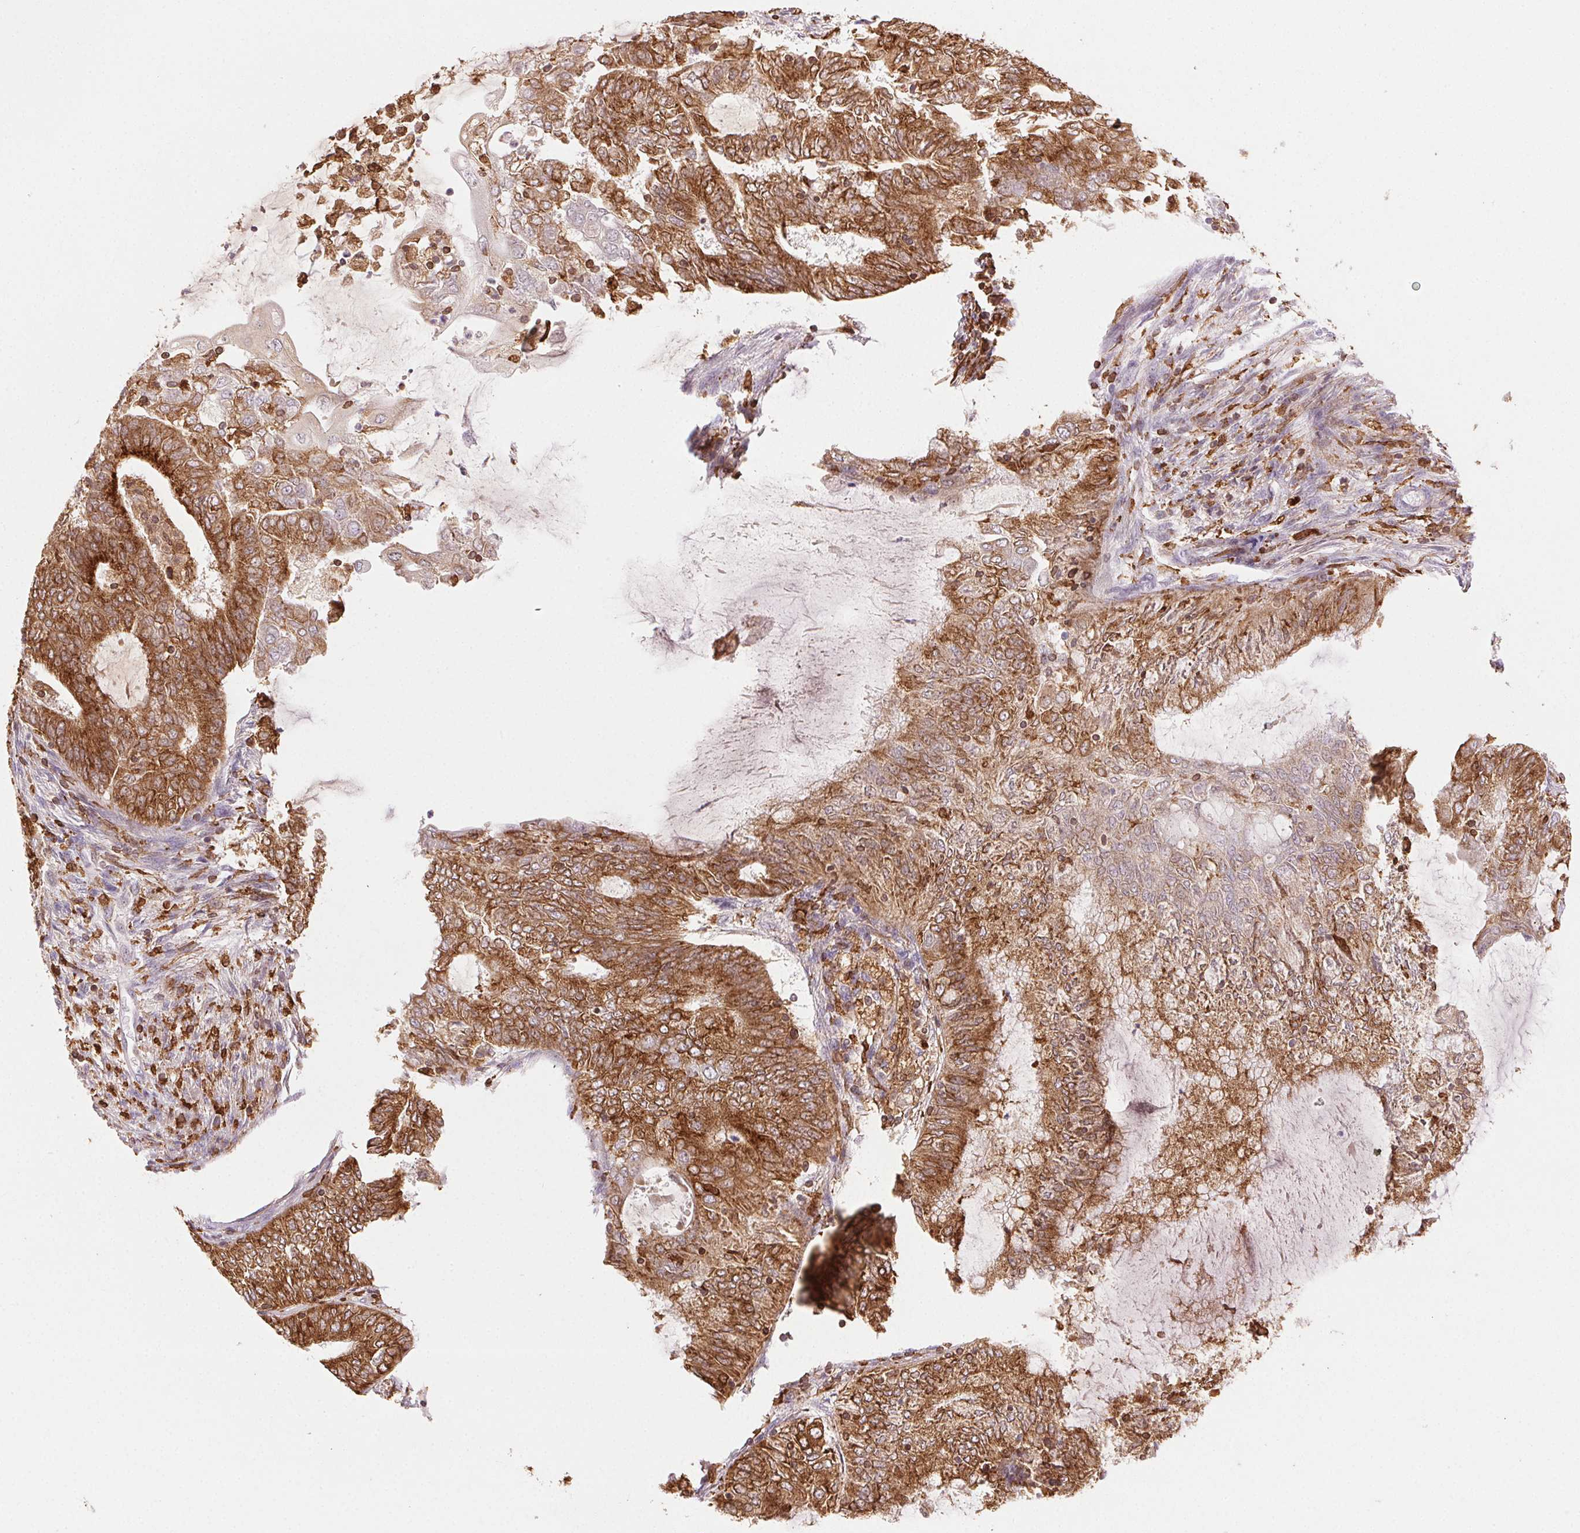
{"staining": {"intensity": "strong", "quantity": ">75%", "location": "cytoplasmic/membranous"}, "tissue": "endometrial cancer", "cell_type": "Tumor cells", "image_type": "cancer", "snomed": [{"axis": "morphology", "description": "Adenocarcinoma, NOS"}, {"axis": "topography", "description": "Endometrium"}], "caption": "IHC photomicrograph of human adenocarcinoma (endometrial) stained for a protein (brown), which reveals high levels of strong cytoplasmic/membranous positivity in approximately >75% of tumor cells.", "gene": "RNASET2", "patient": {"sex": "female", "age": 62}}